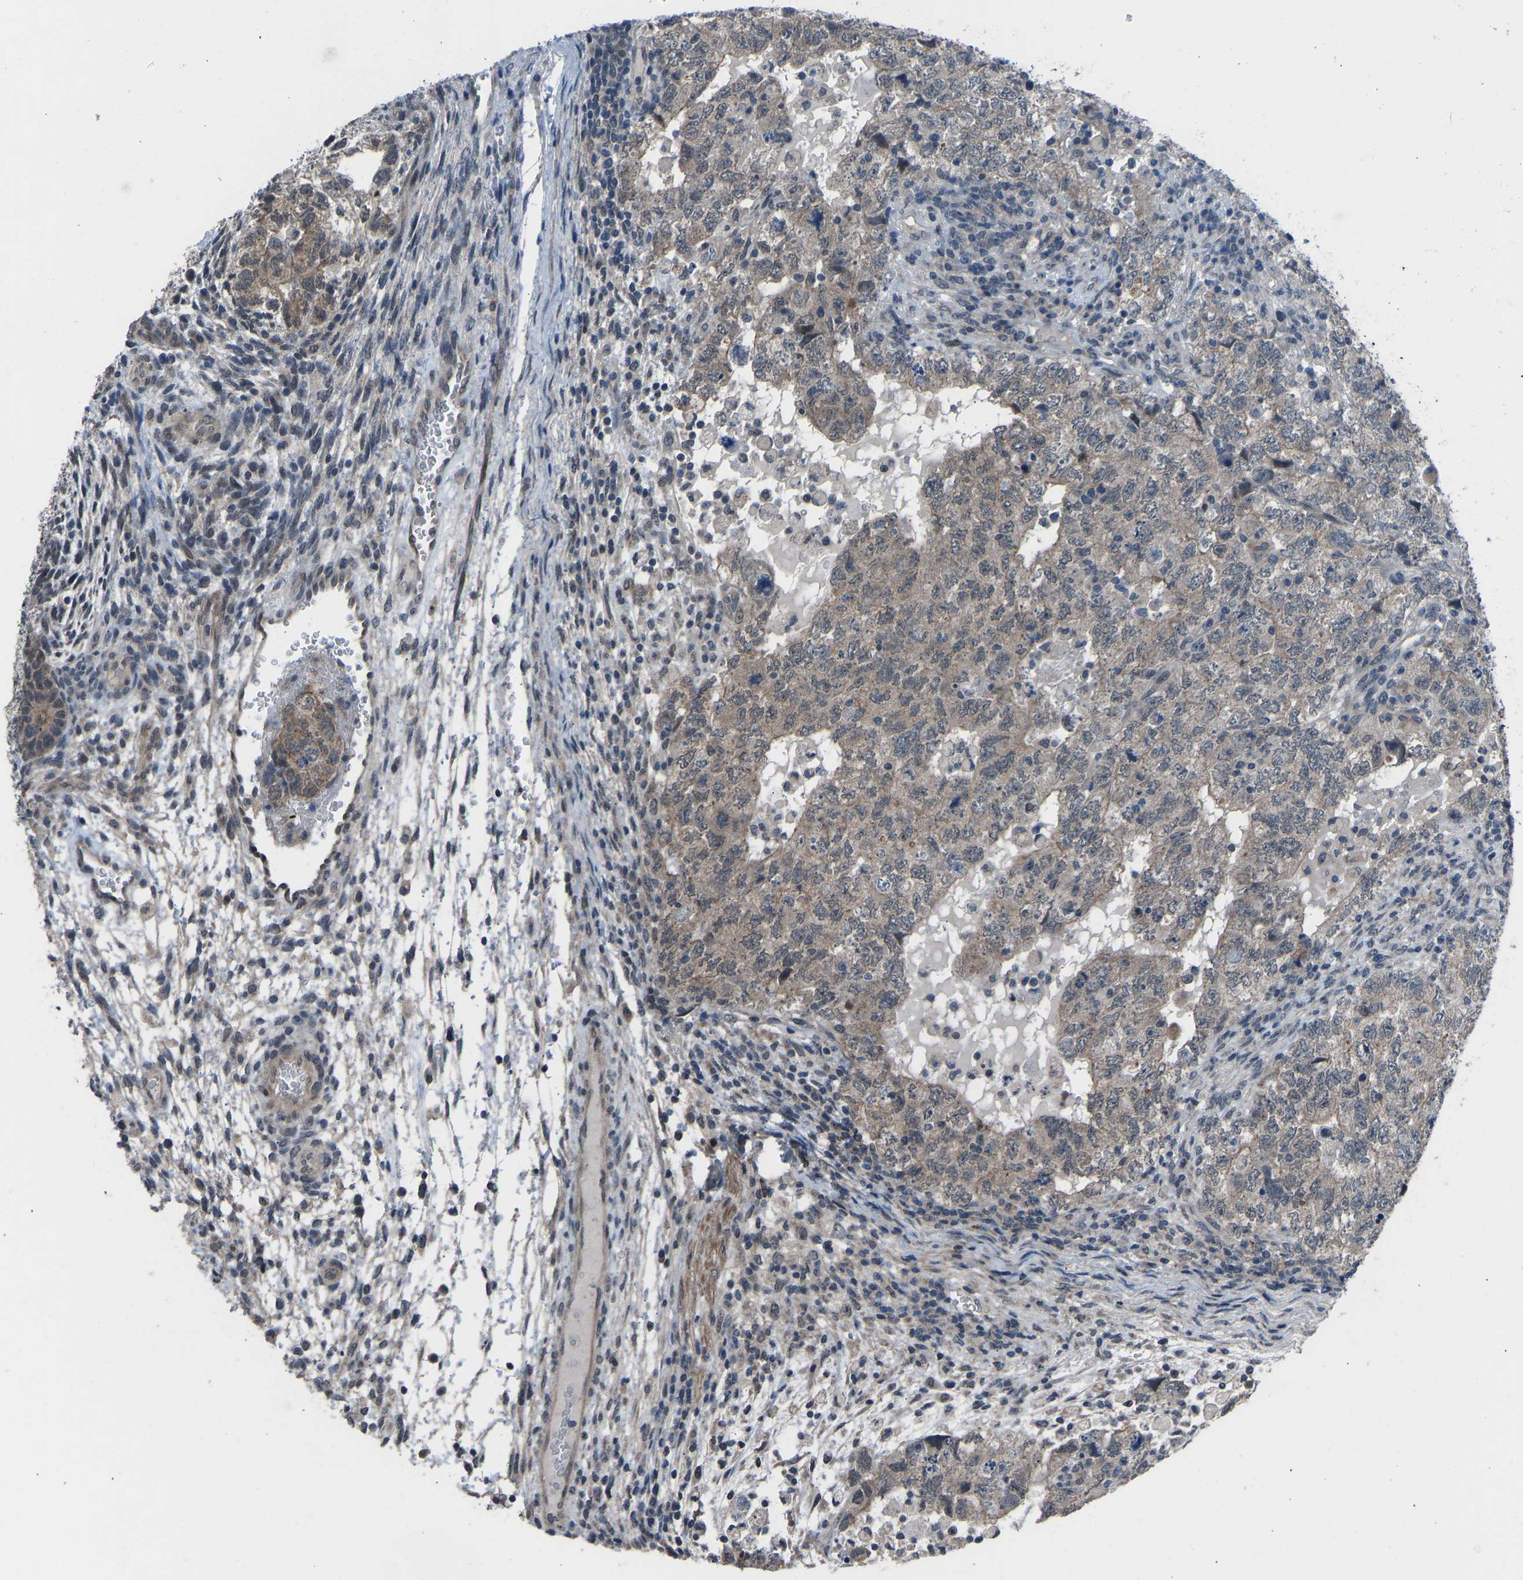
{"staining": {"intensity": "weak", "quantity": "25%-75%", "location": "cytoplasmic/membranous"}, "tissue": "testis cancer", "cell_type": "Tumor cells", "image_type": "cancer", "snomed": [{"axis": "morphology", "description": "Carcinoma, Embryonal, NOS"}, {"axis": "topography", "description": "Testis"}], "caption": "Weak cytoplasmic/membranous expression for a protein is present in about 25%-75% of tumor cells of testis cancer using immunohistochemistry.", "gene": "CDK2AP1", "patient": {"sex": "male", "age": 36}}